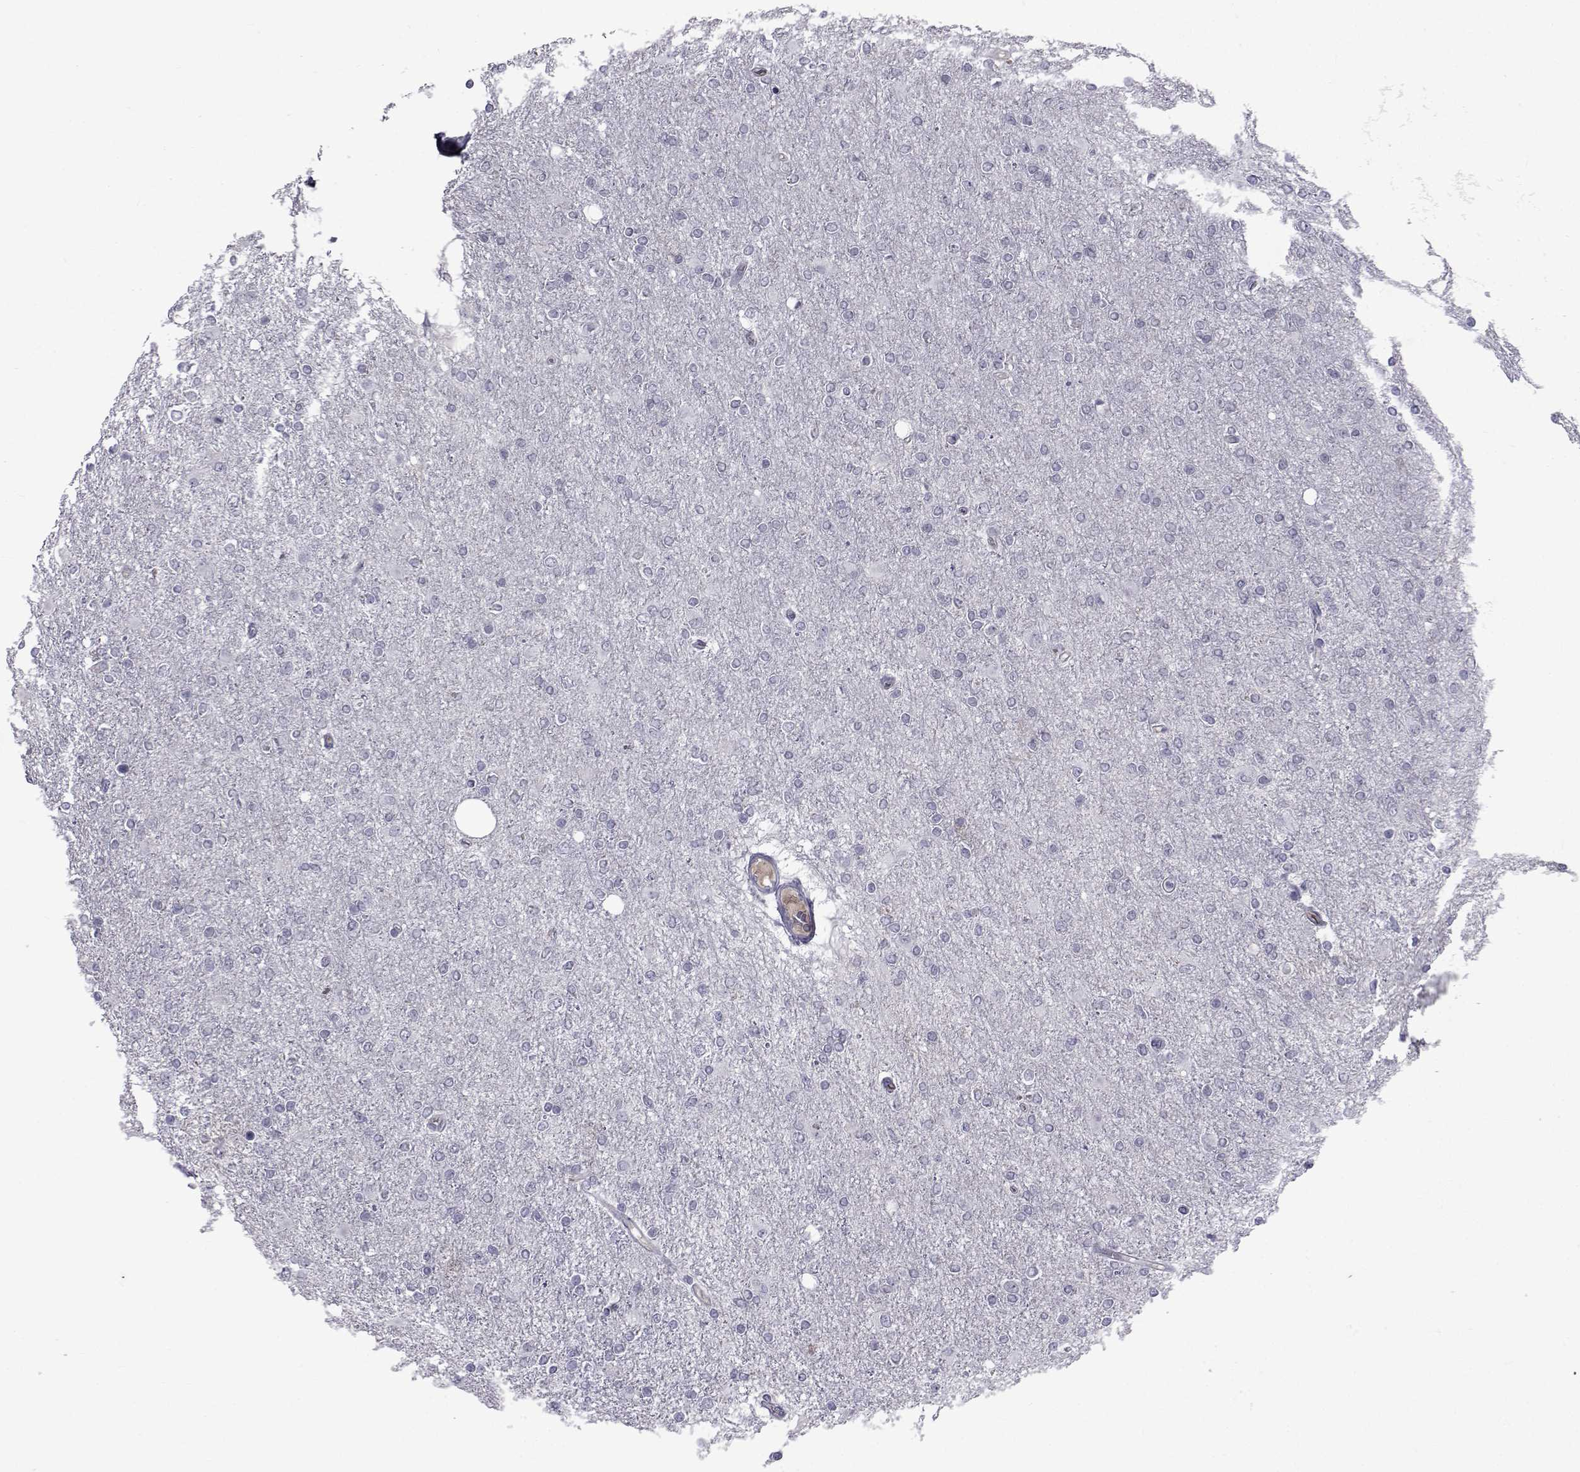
{"staining": {"intensity": "negative", "quantity": "none", "location": "none"}, "tissue": "glioma", "cell_type": "Tumor cells", "image_type": "cancer", "snomed": [{"axis": "morphology", "description": "Glioma, malignant, High grade"}, {"axis": "topography", "description": "Cerebral cortex"}], "caption": "High-grade glioma (malignant) was stained to show a protein in brown. There is no significant expression in tumor cells.", "gene": "PAX2", "patient": {"sex": "male", "age": 70}}